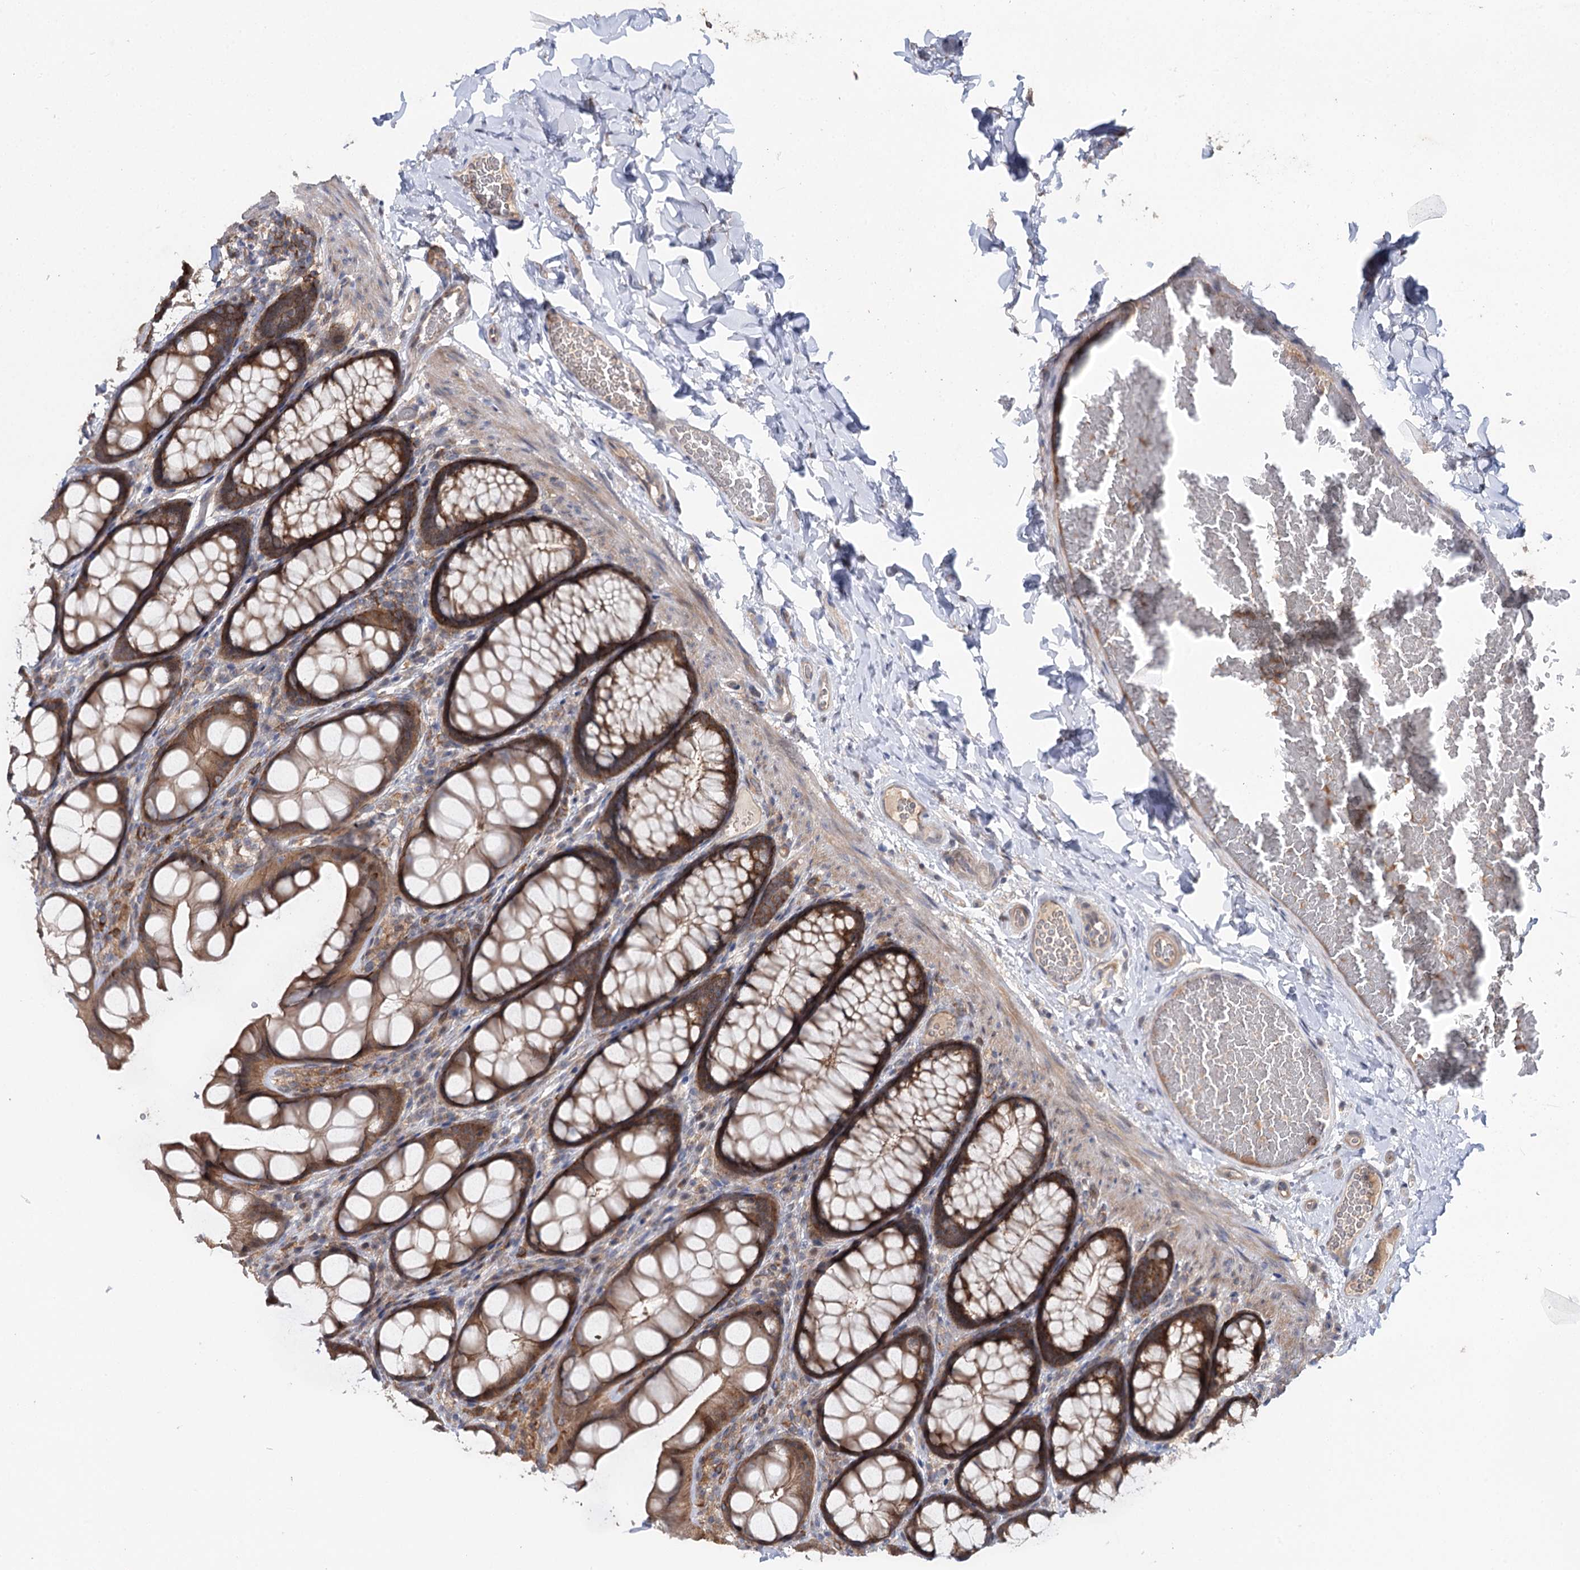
{"staining": {"intensity": "weak", "quantity": ">75%", "location": "cytoplasmic/membranous,nuclear"}, "tissue": "colon", "cell_type": "Endothelial cells", "image_type": "normal", "snomed": [{"axis": "morphology", "description": "Normal tissue, NOS"}, {"axis": "topography", "description": "Colon"}], "caption": "Human colon stained with a brown dye reveals weak cytoplasmic/membranous,nuclear positive expression in approximately >75% of endothelial cells.", "gene": "STX6", "patient": {"sex": "male", "age": 47}}